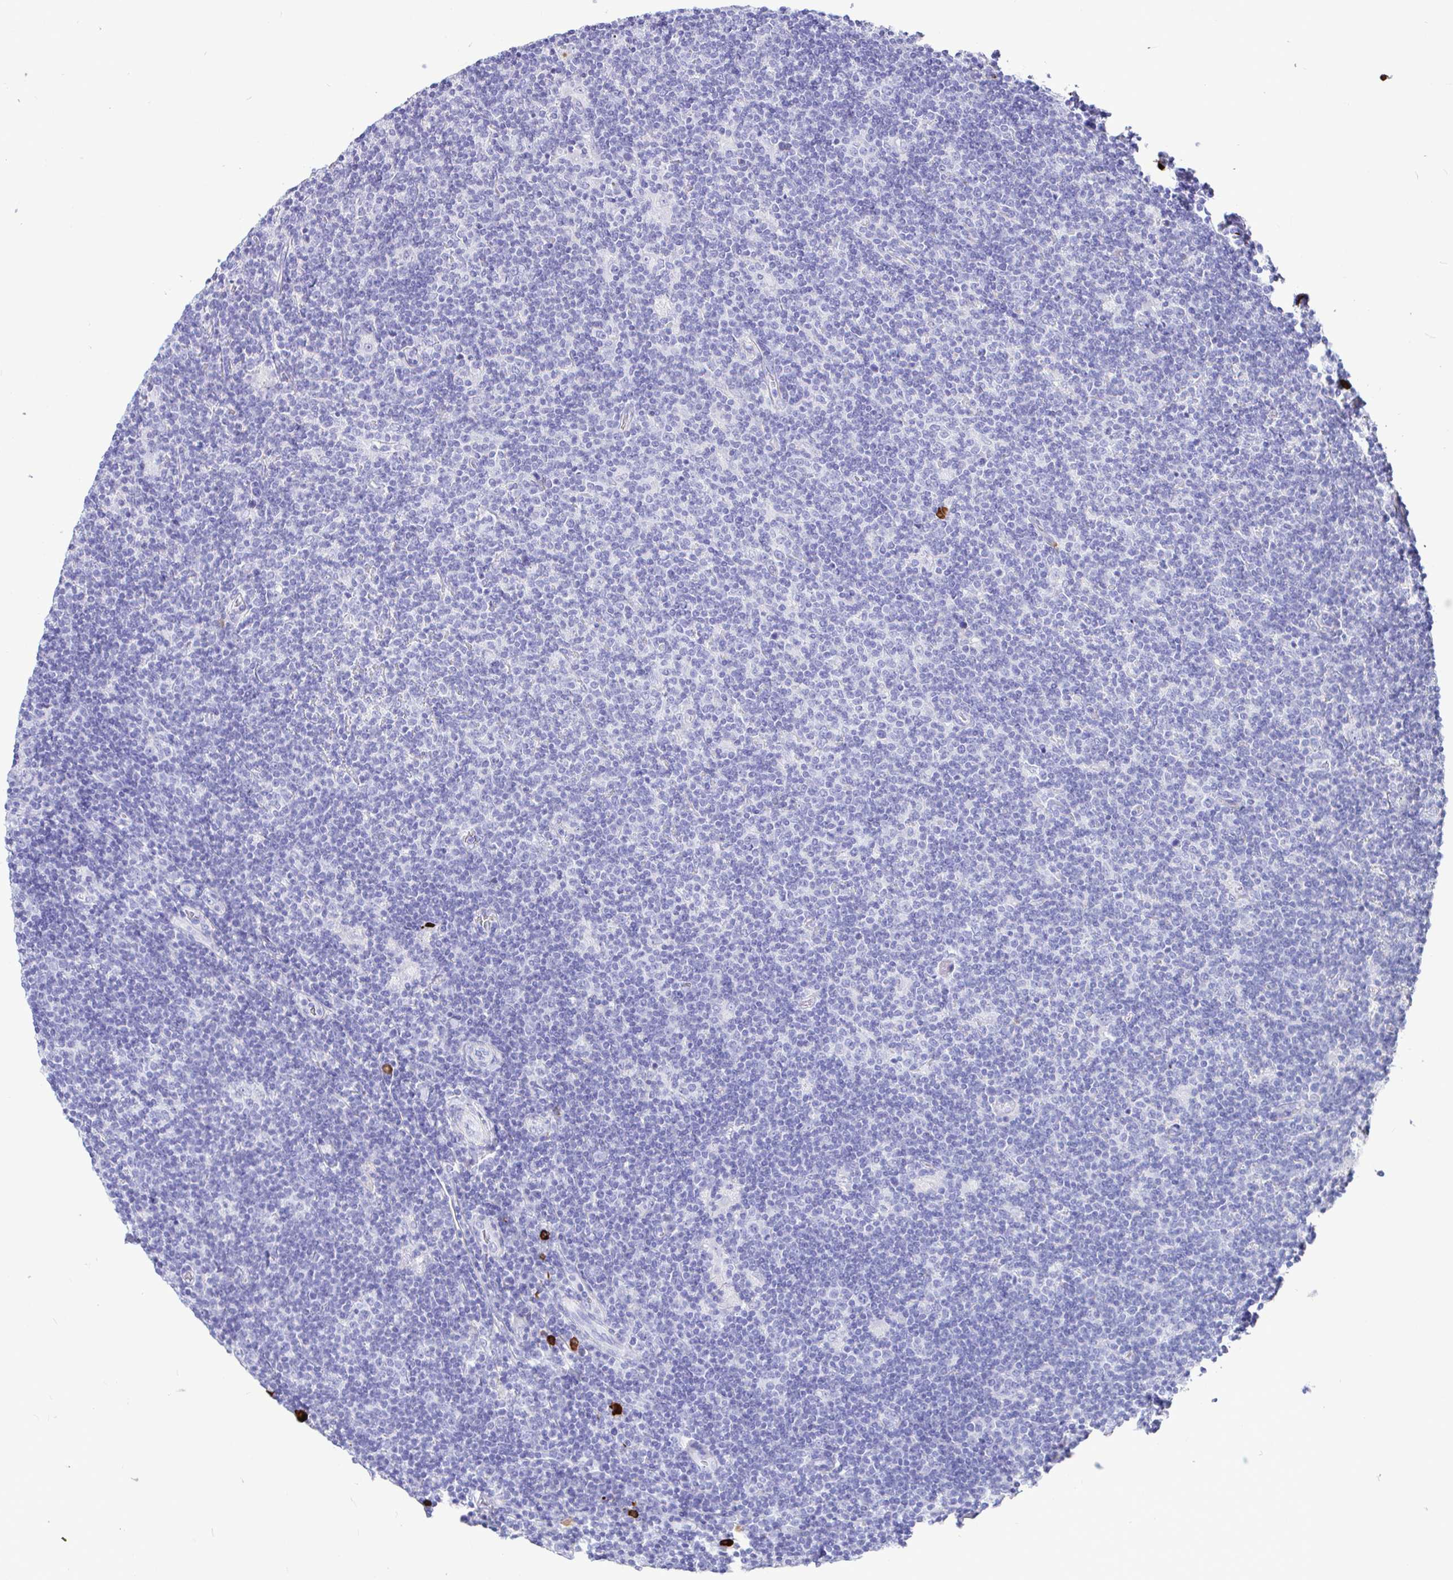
{"staining": {"intensity": "negative", "quantity": "none", "location": "none"}, "tissue": "lymphoma", "cell_type": "Tumor cells", "image_type": "cancer", "snomed": [{"axis": "morphology", "description": "Hodgkin's disease, NOS"}, {"axis": "topography", "description": "Lymph node"}], "caption": "Immunohistochemical staining of lymphoma demonstrates no significant staining in tumor cells.", "gene": "CCDC62", "patient": {"sex": "male", "age": 40}}